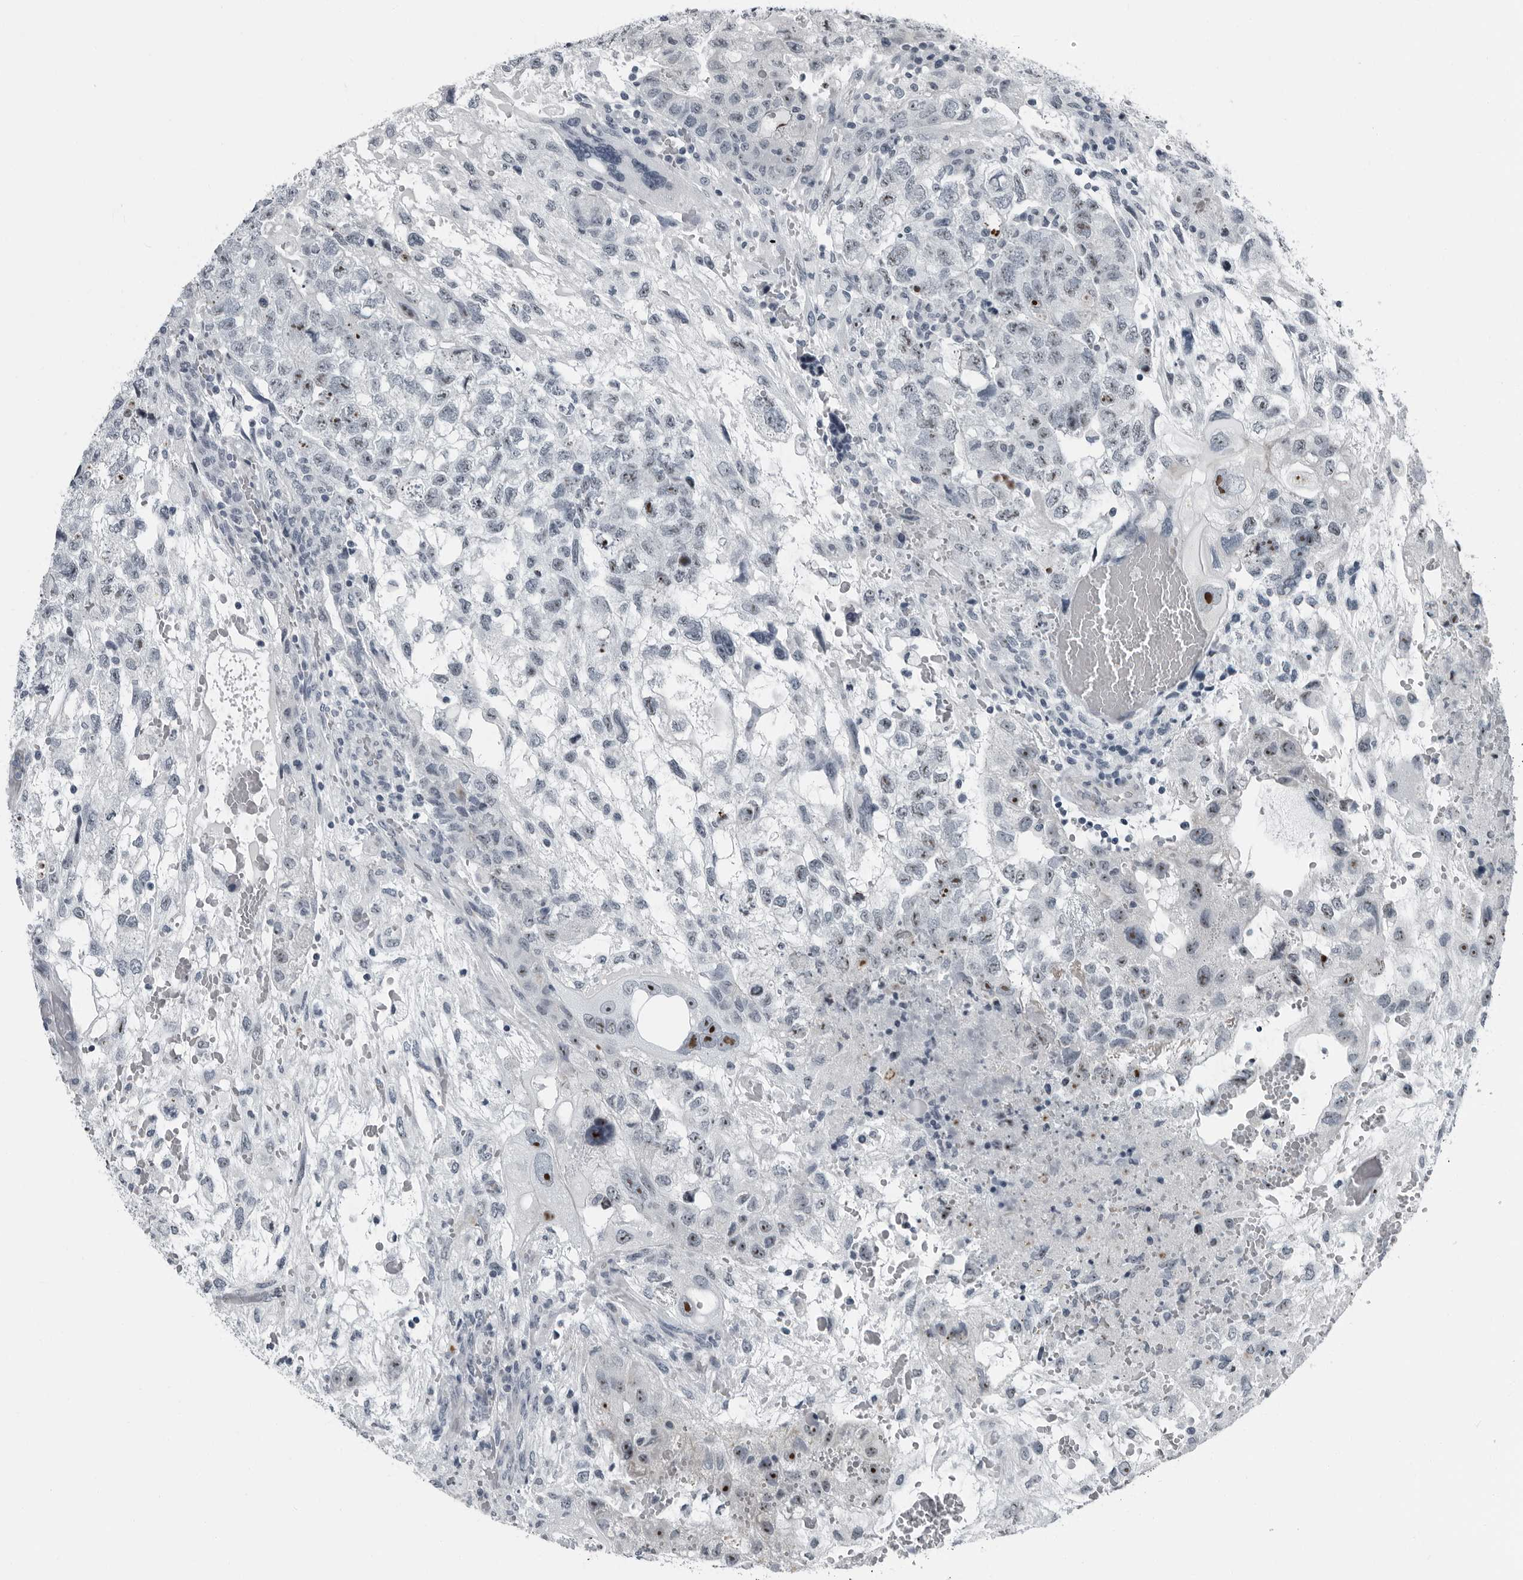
{"staining": {"intensity": "moderate", "quantity": "25%-75%", "location": "nuclear"}, "tissue": "testis cancer", "cell_type": "Tumor cells", "image_type": "cancer", "snomed": [{"axis": "morphology", "description": "Carcinoma, Embryonal, NOS"}, {"axis": "topography", "description": "Testis"}], "caption": "Tumor cells show medium levels of moderate nuclear staining in approximately 25%-75% of cells in human testis cancer.", "gene": "PDCD11", "patient": {"sex": "male", "age": 36}}